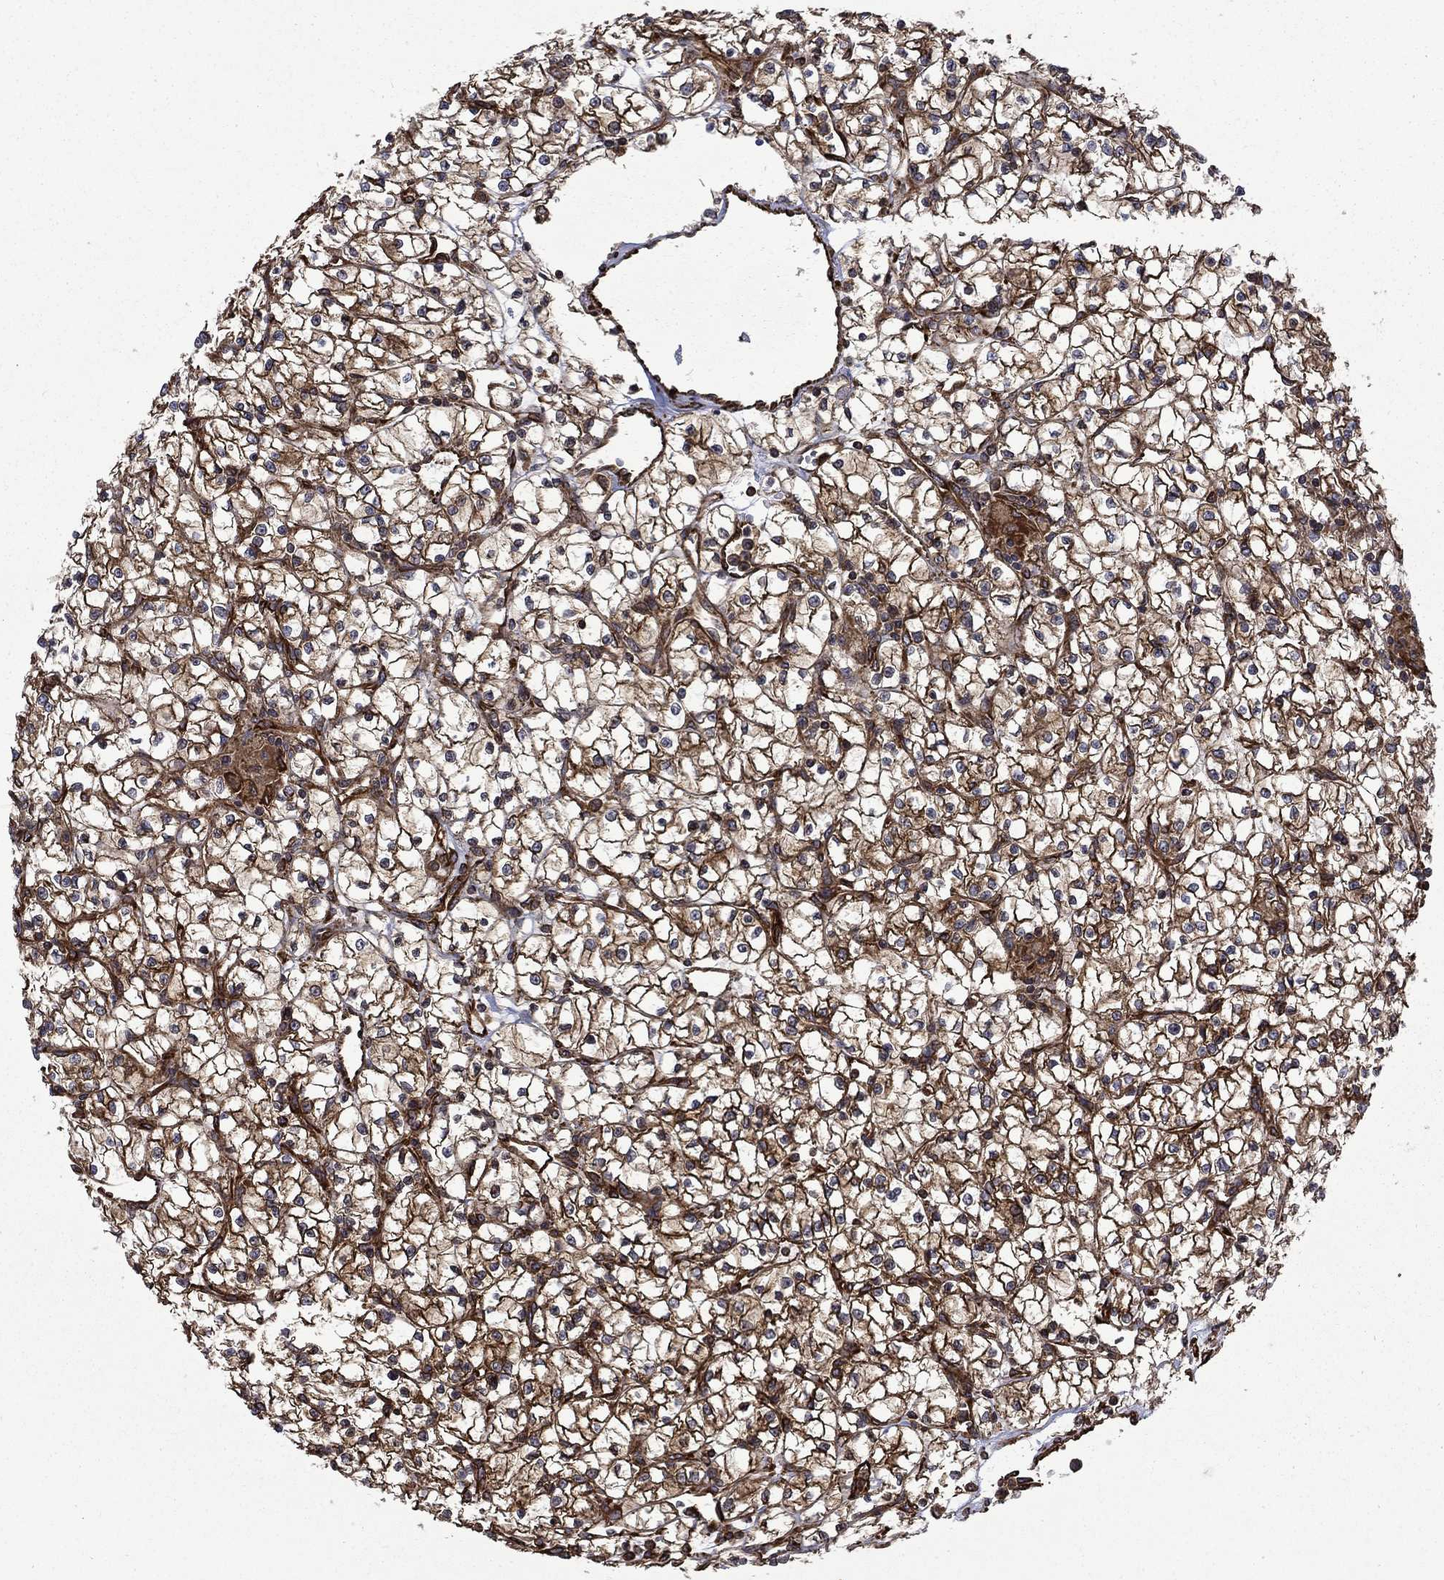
{"staining": {"intensity": "strong", "quantity": ">75%", "location": "cytoplasmic/membranous"}, "tissue": "renal cancer", "cell_type": "Tumor cells", "image_type": "cancer", "snomed": [{"axis": "morphology", "description": "Adenocarcinoma, NOS"}, {"axis": "topography", "description": "Kidney"}], "caption": "Immunohistochemical staining of renal adenocarcinoma displays high levels of strong cytoplasmic/membranous protein staining in approximately >75% of tumor cells.", "gene": "CUTC", "patient": {"sex": "female", "age": 64}}